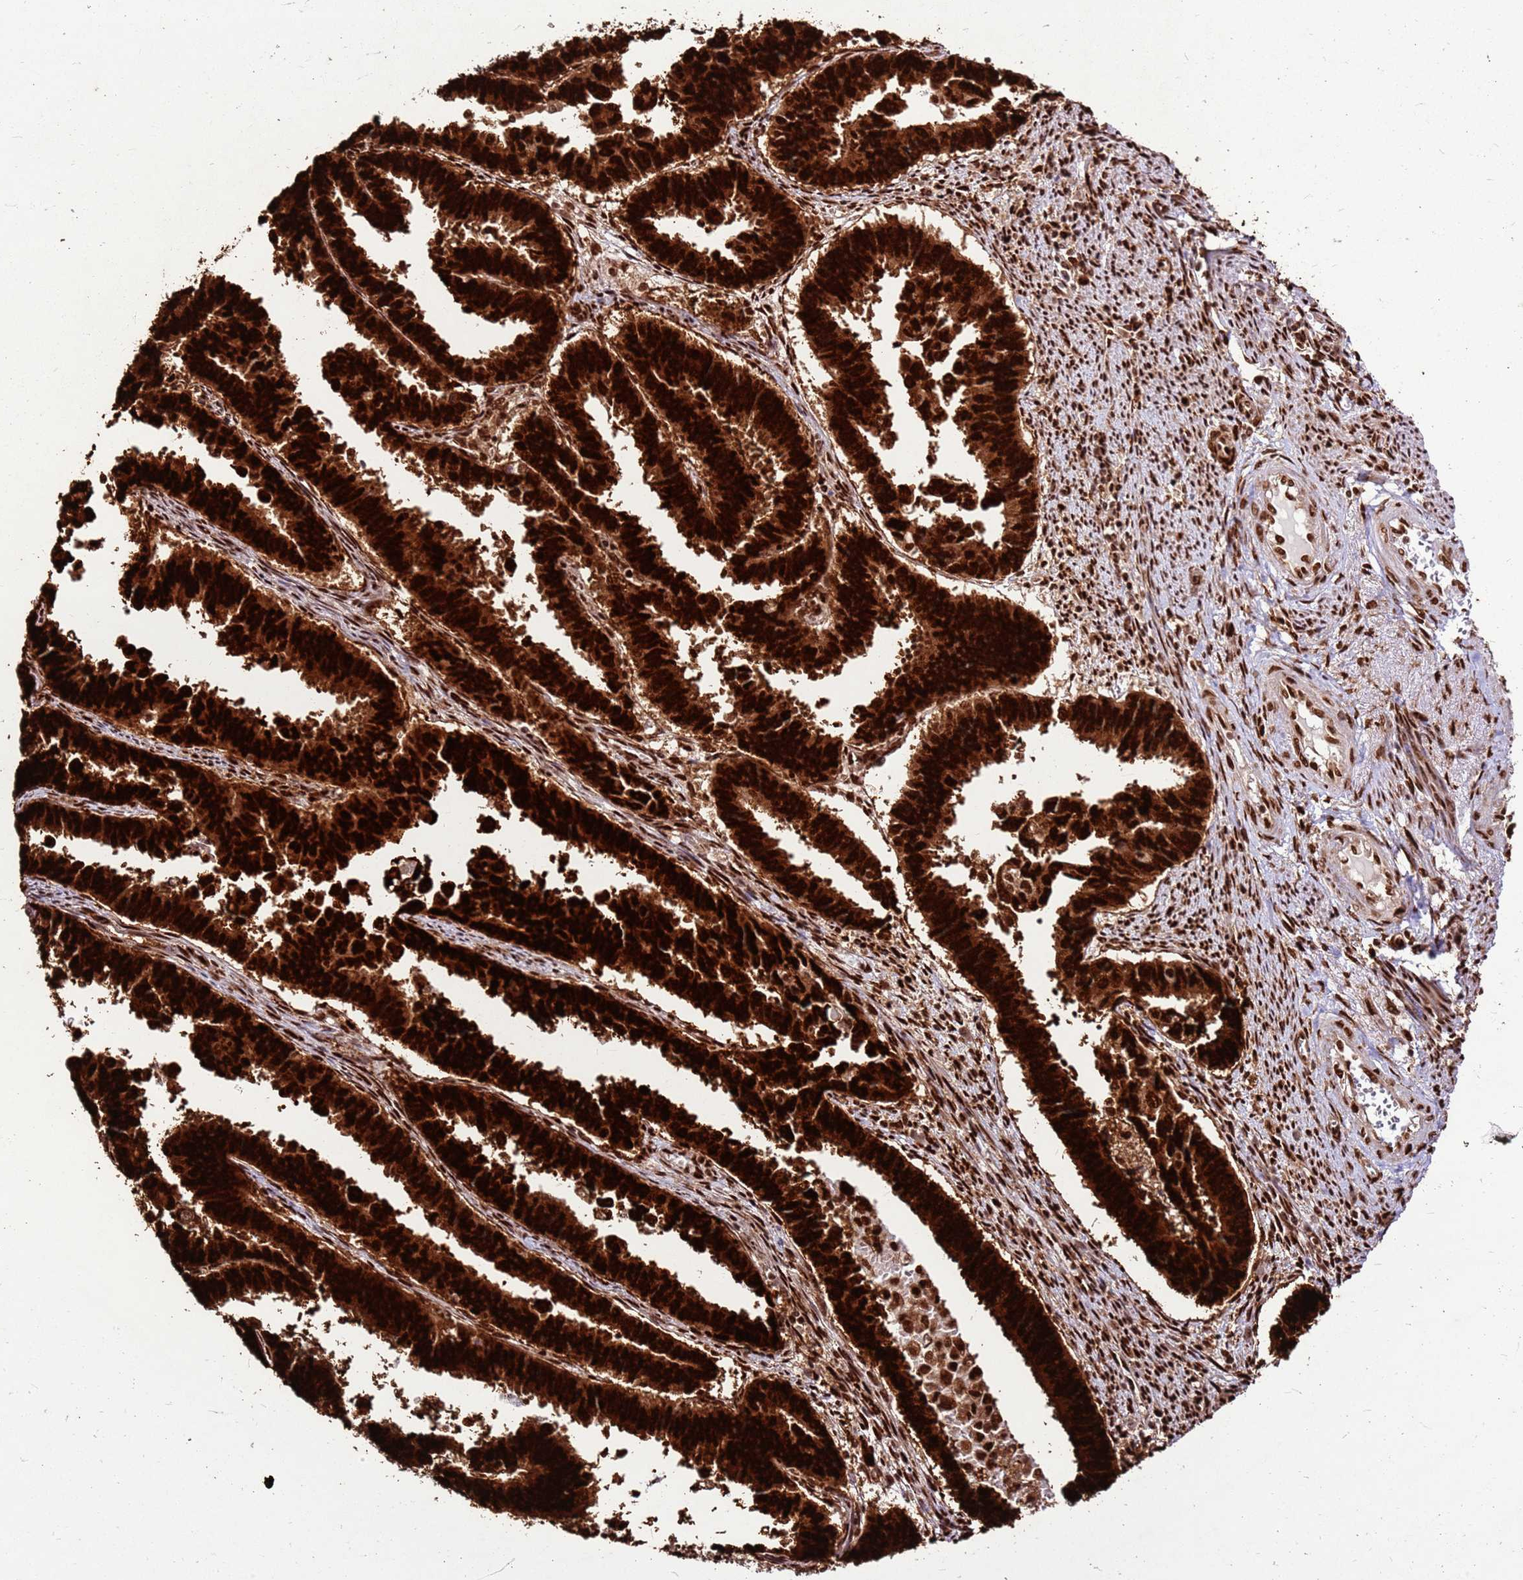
{"staining": {"intensity": "strong", "quantity": ">75%", "location": "cytoplasmic/membranous,nuclear"}, "tissue": "endometrial cancer", "cell_type": "Tumor cells", "image_type": "cancer", "snomed": [{"axis": "morphology", "description": "Adenocarcinoma, NOS"}, {"axis": "topography", "description": "Endometrium"}], "caption": "Immunohistochemistry (IHC) (DAB) staining of endometrial cancer (adenocarcinoma) exhibits strong cytoplasmic/membranous and nuclear protein expression in about >75% of tumor cells. Immunohistochemistry stains the protein in brown and the nuclei are stained blue.", "gene": "HNRNPAB", "patient": {"sex": "female", "age": 75}}